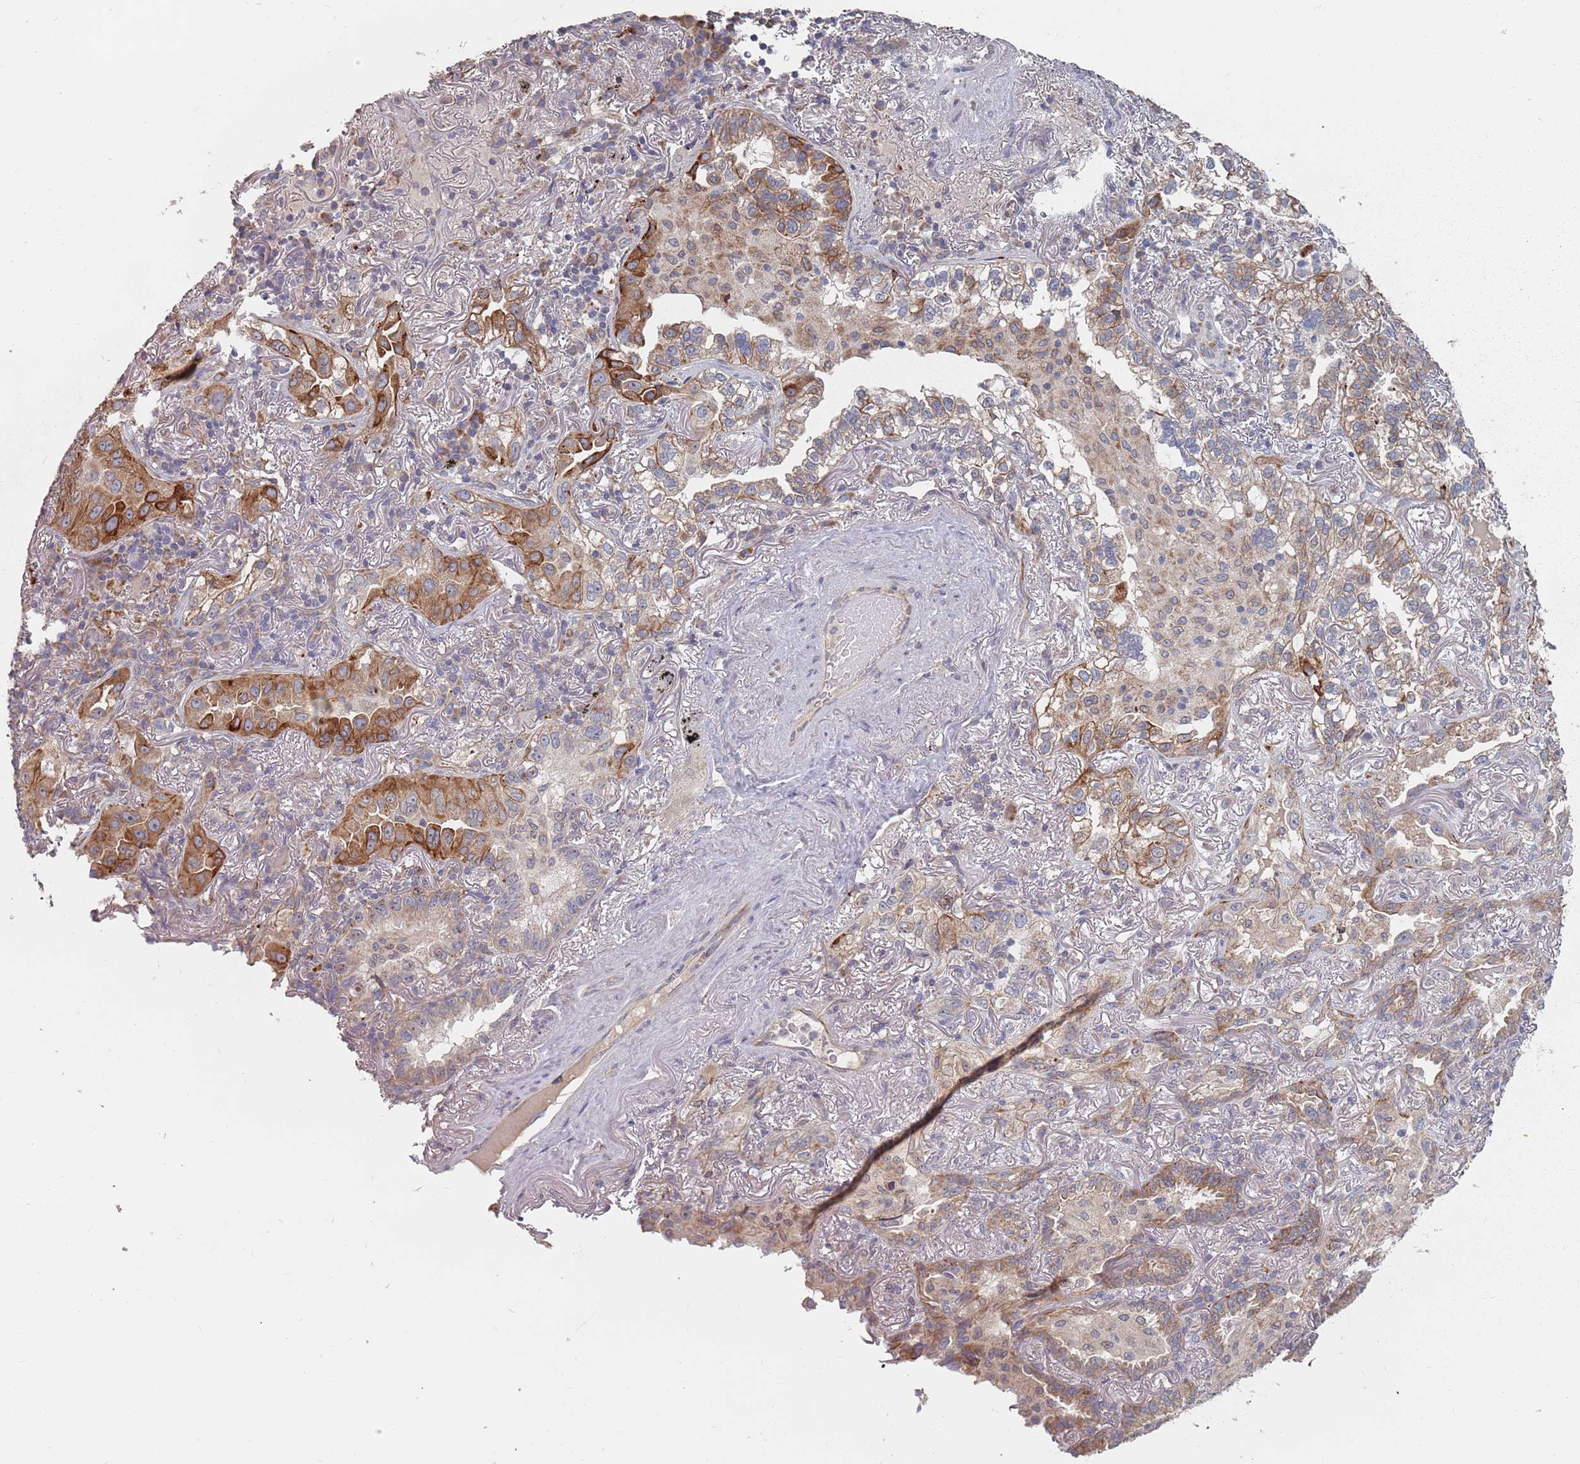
{"staining": {"intensity": "moderate", "quantity": "25%-75%", "location": "cytoplasmic/membranous"}, "tissue": "lung cancer", "cell_type": "Tumor cells", "image_type": "cancer", "snomed": [{"axis": "morphology", "description": "Adenocarcinoma, NOS"}, {"axis": "topography", "description": "Lung"}], "caption": "A photomicrograph showing moderate cytoplasmic/membranous positivity in about 25%-75% of tumor cells in lung cancer, as visualized by brown immunohistochemical staining.", "gene": "ADAL", "patient": {"sex": "female", "age": 69}}